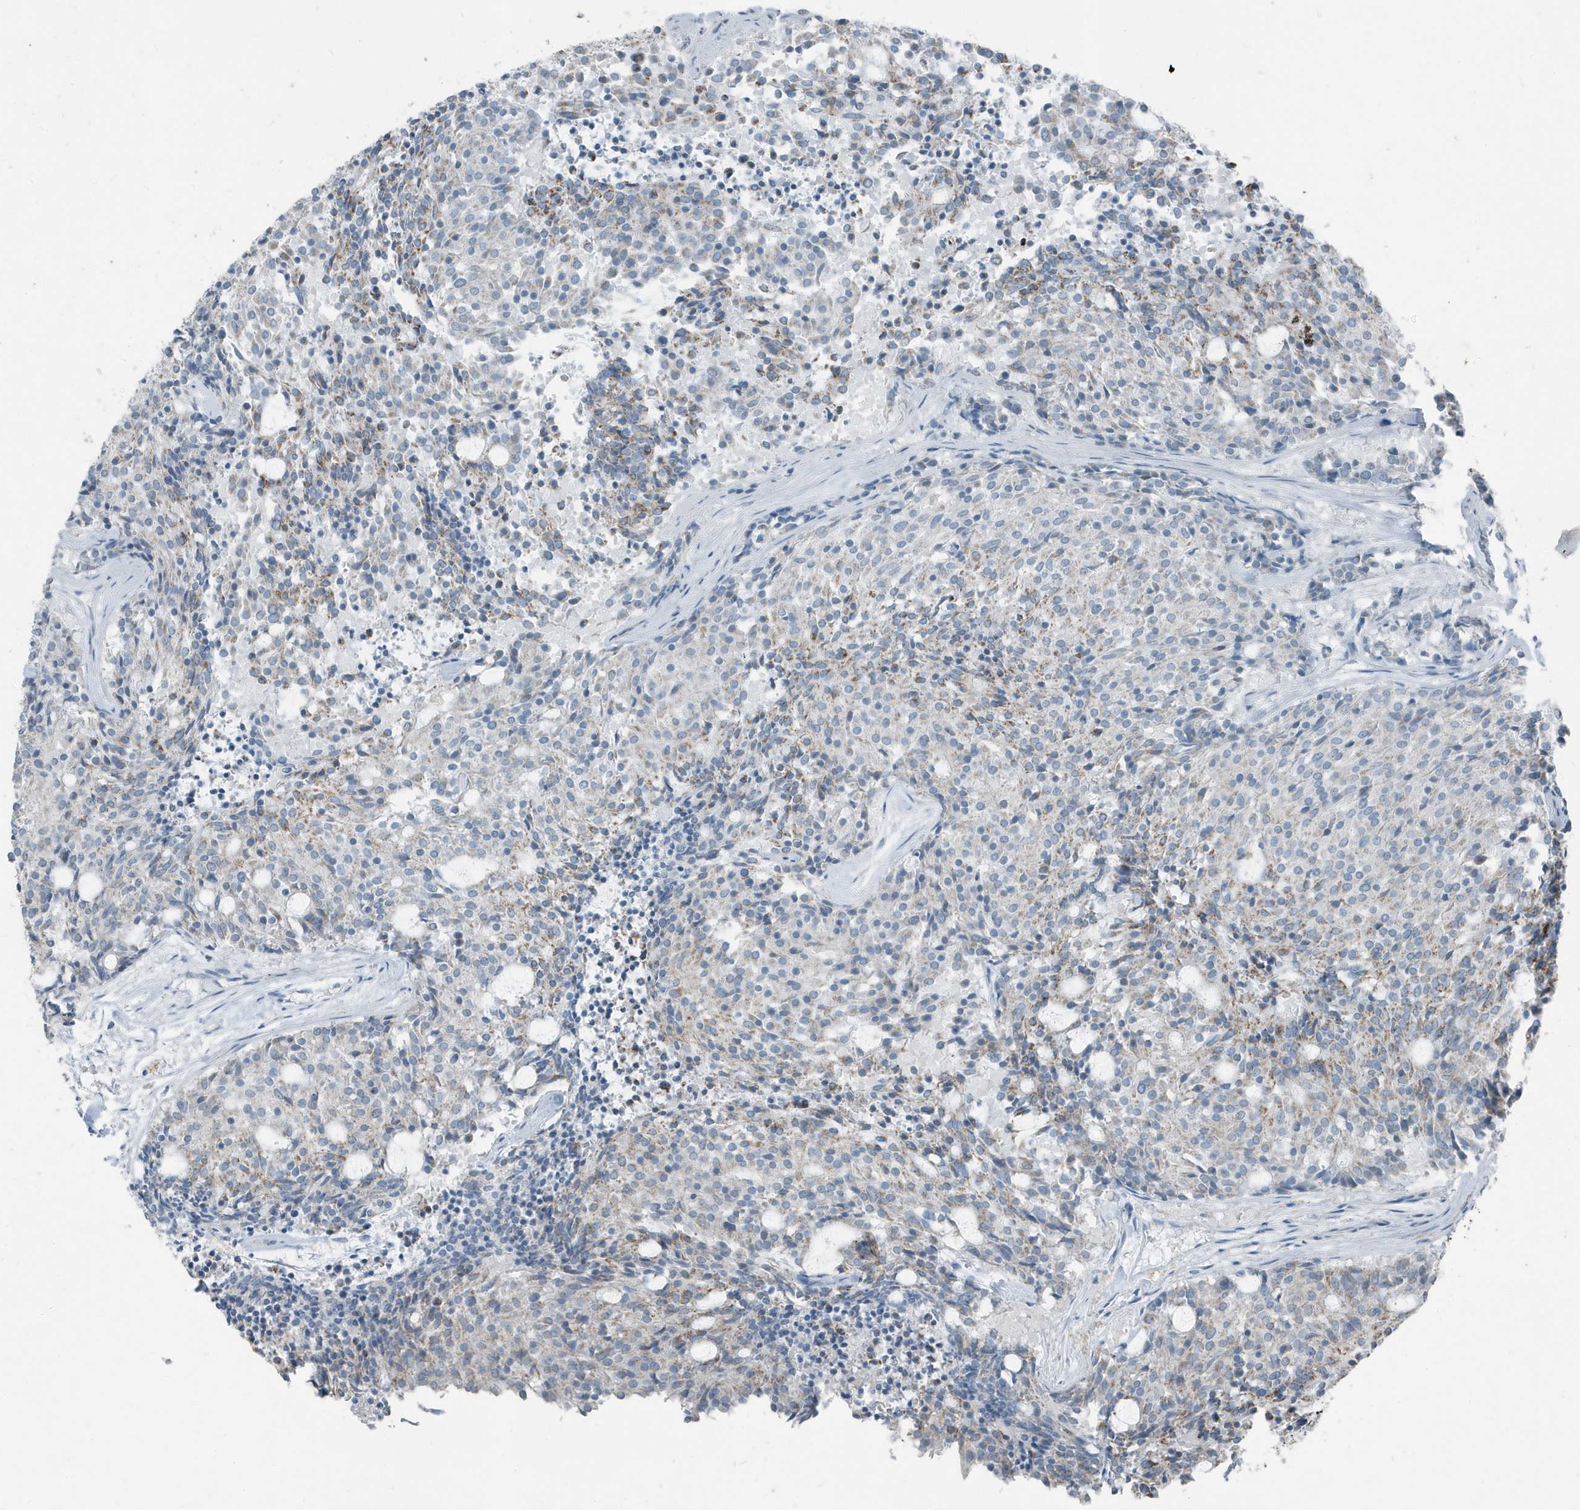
{"staining": {"intensity": "weak", "quantity": "<25%", "location": "cytoplasmic/membranous"}, "tissue": "carcinoid", "cell_type": "Tumor cells", "image_type": "cancer", "snomed": [{"axis": "morphology", "description": "Carcinoid, malignant, NOS"}, {"axis": "topography", "description": "Pancreas"}], "caption": "High magnification brightfield microscopy of malignant carcinoid stained with DAB (brown) and counterstained with hematoxylin (blue): tumor cells show no significant expression.", "gene": "FAM162A", "patient": {"sex": "female", "age": 54}}